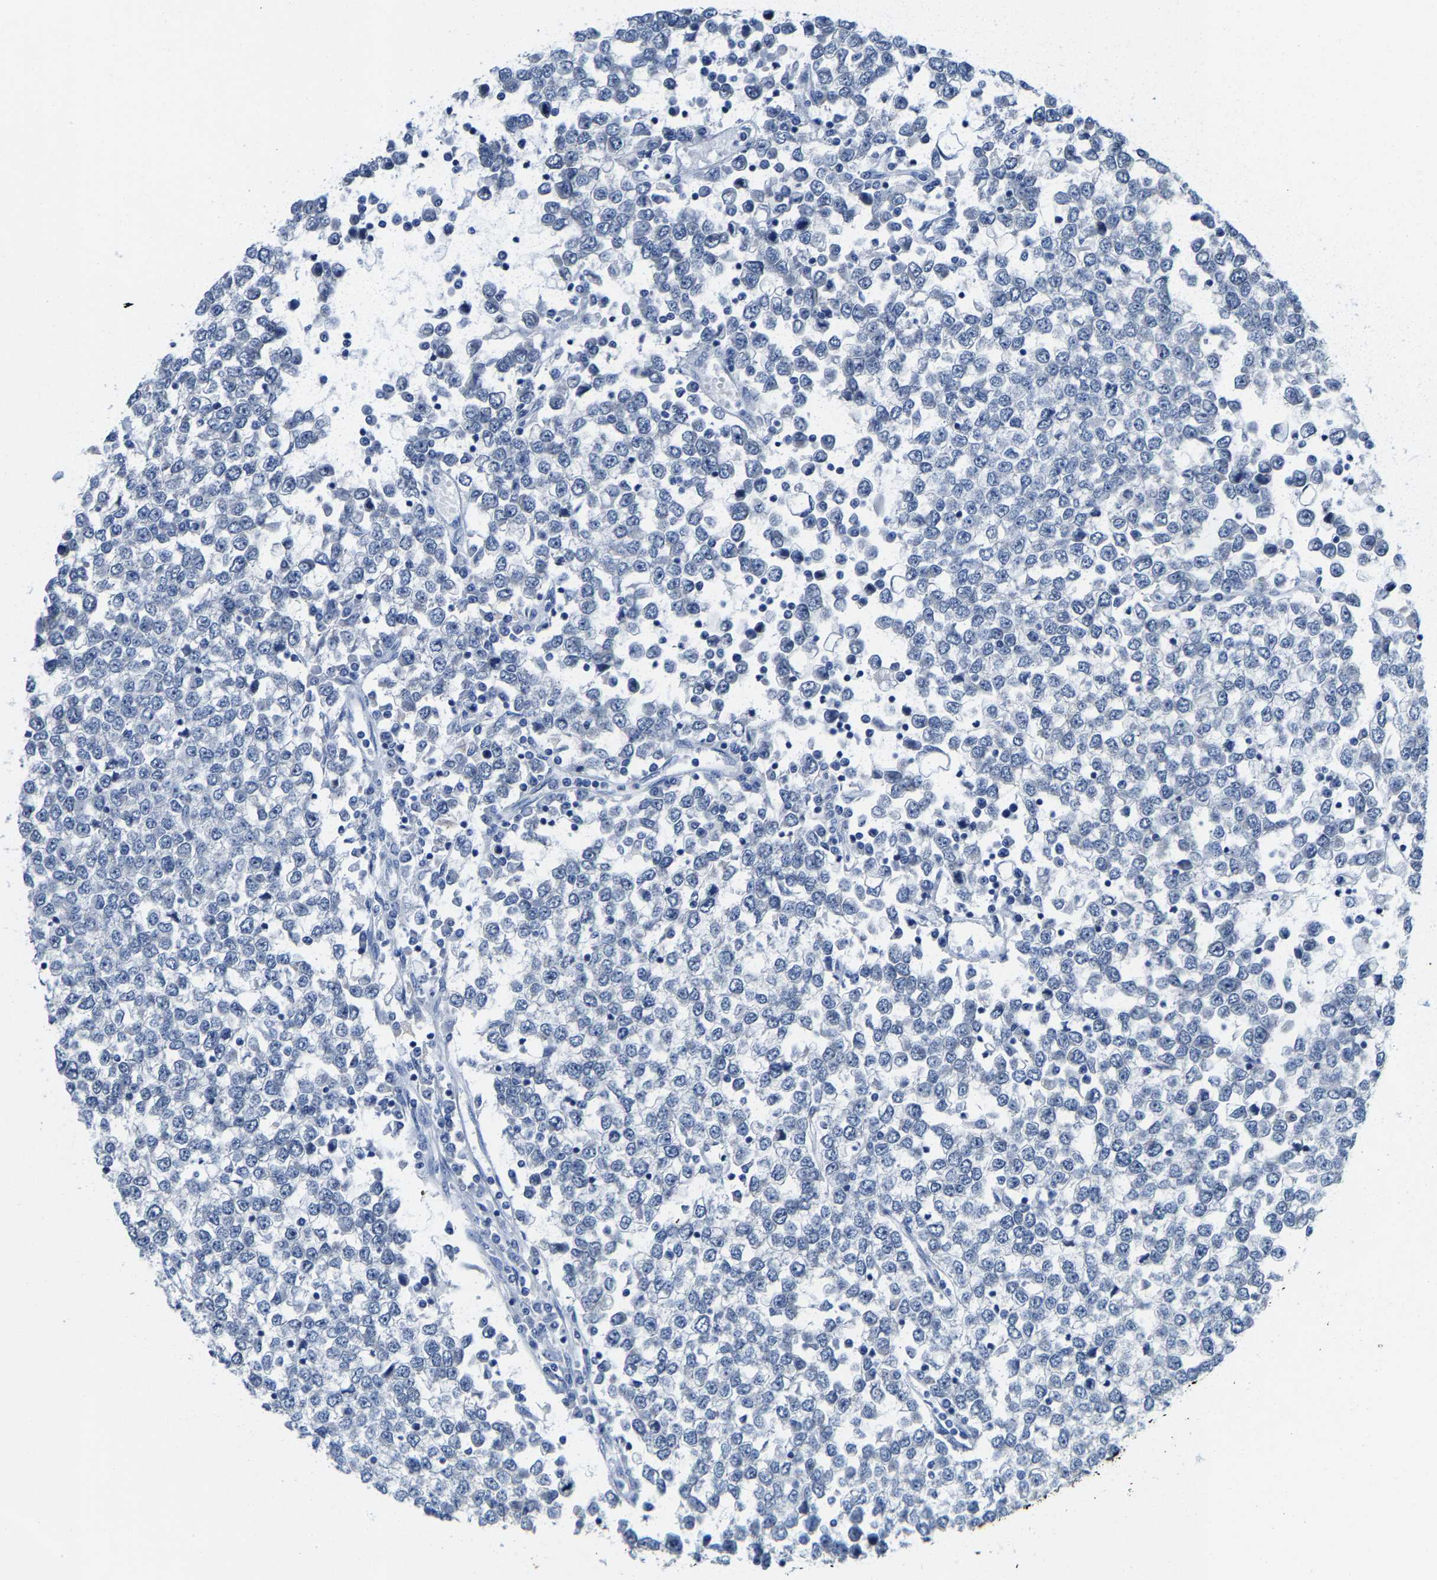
{"staining": {"intensity": "negative", "quantity": "none", "location": "none"}, "tissue": "testis cancer", "cell_type": "Tumor cells", "image_type": "cancer", "snomed": [{"axis": "morphology", "description": "Seminoma, NOS"}, {"axis": "topography", "description": "Testis"}], "caption": "Immunohistochemical staining of human testis cancer shows no significant expression in tumor cells.", "gene": "KLHL1", "patient": {"sex": "male", "age": 65}}